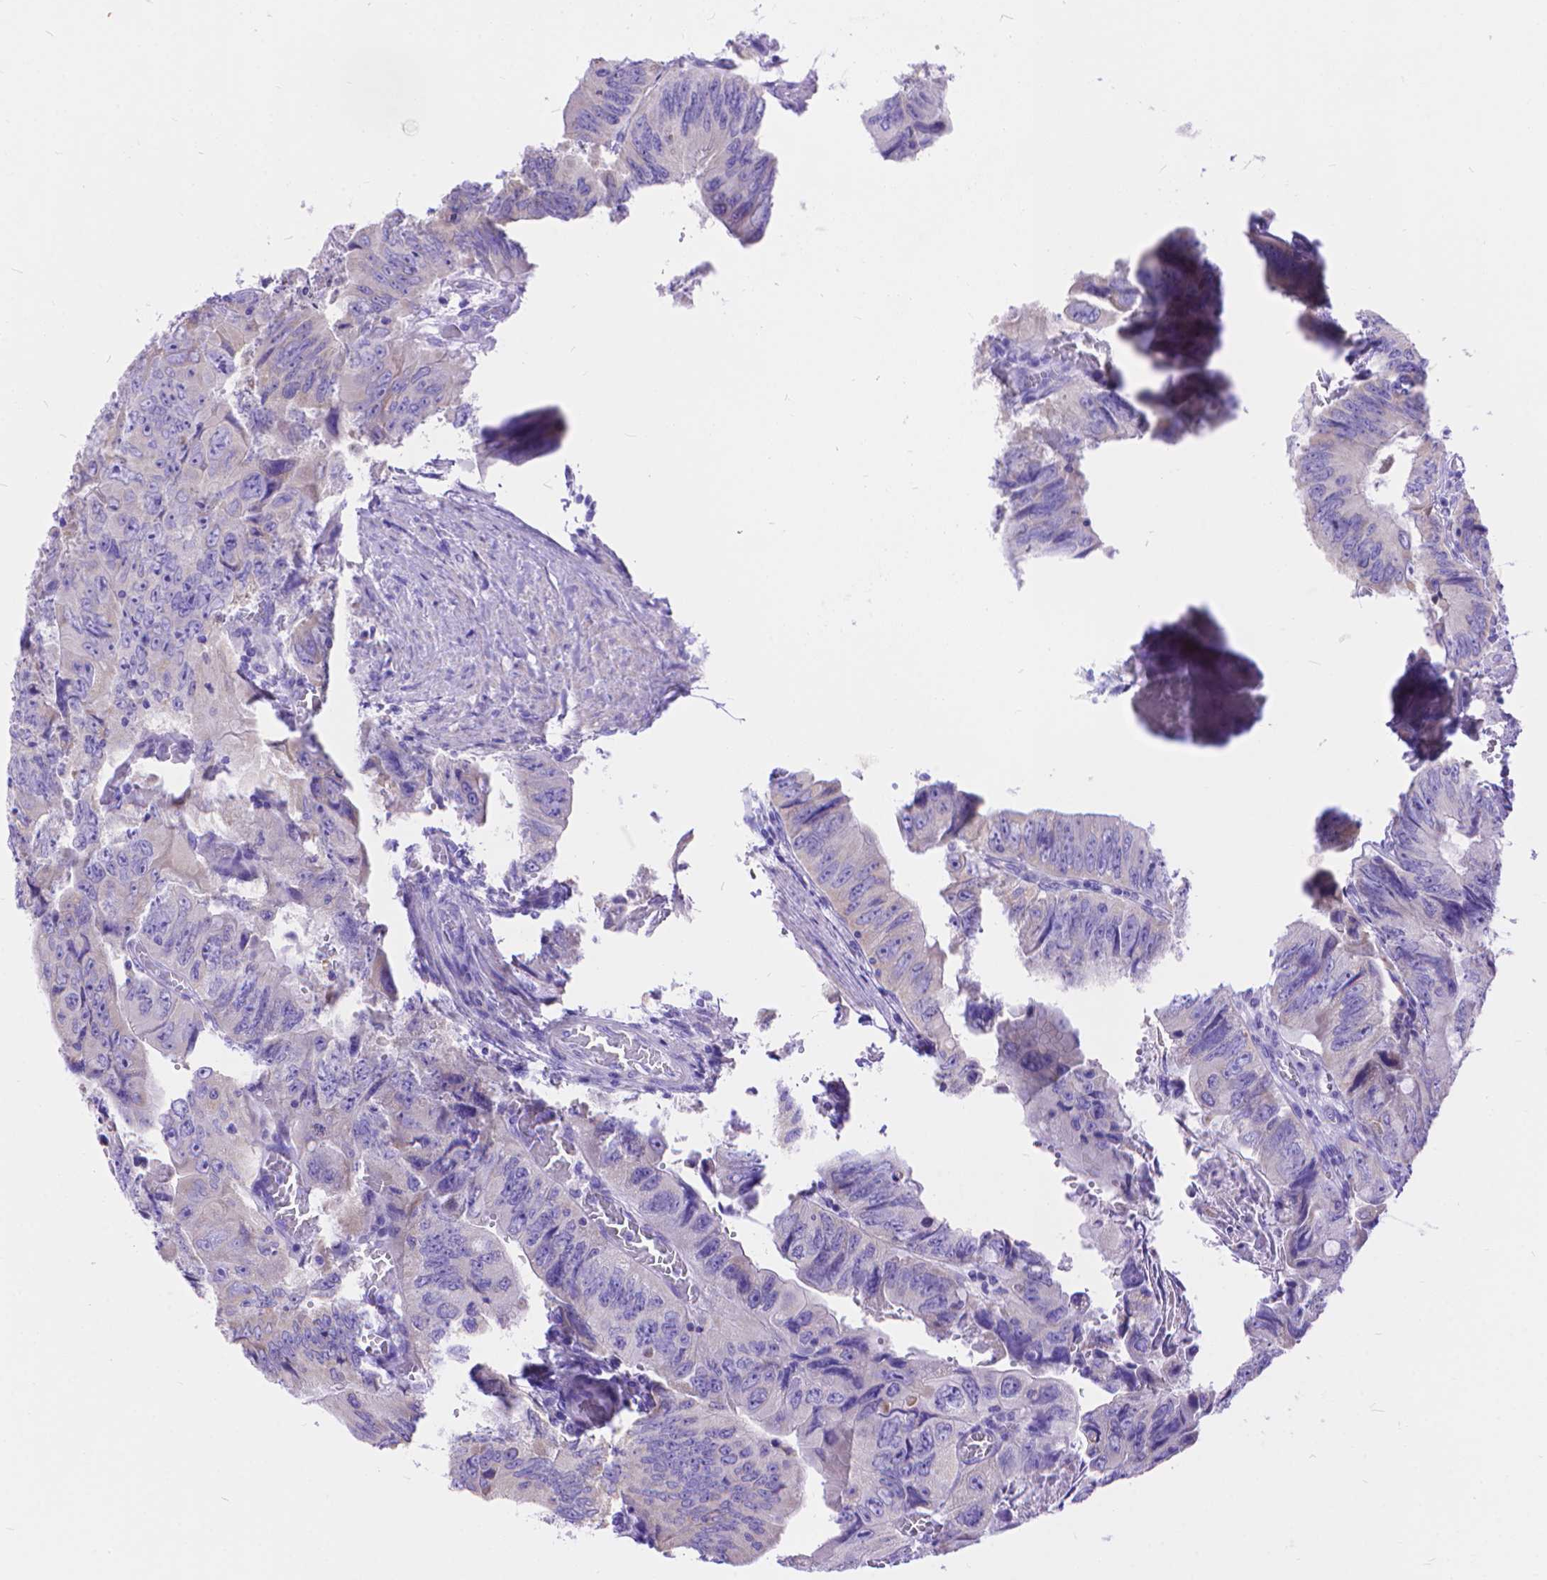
{"staining": {"intensity": "negative", "quantity": "none", "location": "none"}, "tissue": "colorectal cancer", "cell_type": "Tumor cells", "image_type": "cancer", "snomed": [{"axis": "morphology", "description": "Adenocarcinoma, NOS"}, {"axis": "topography", "description": "Colon"}], "caption": "Immunohistochemistry photomicrograph of human colorectal cancer (adenocarcinoma) stained for a protein (brown), which shows no expression in tumor cells.", "gene": "DHRS2", "patient": {"sex": "female", "age": 84}}